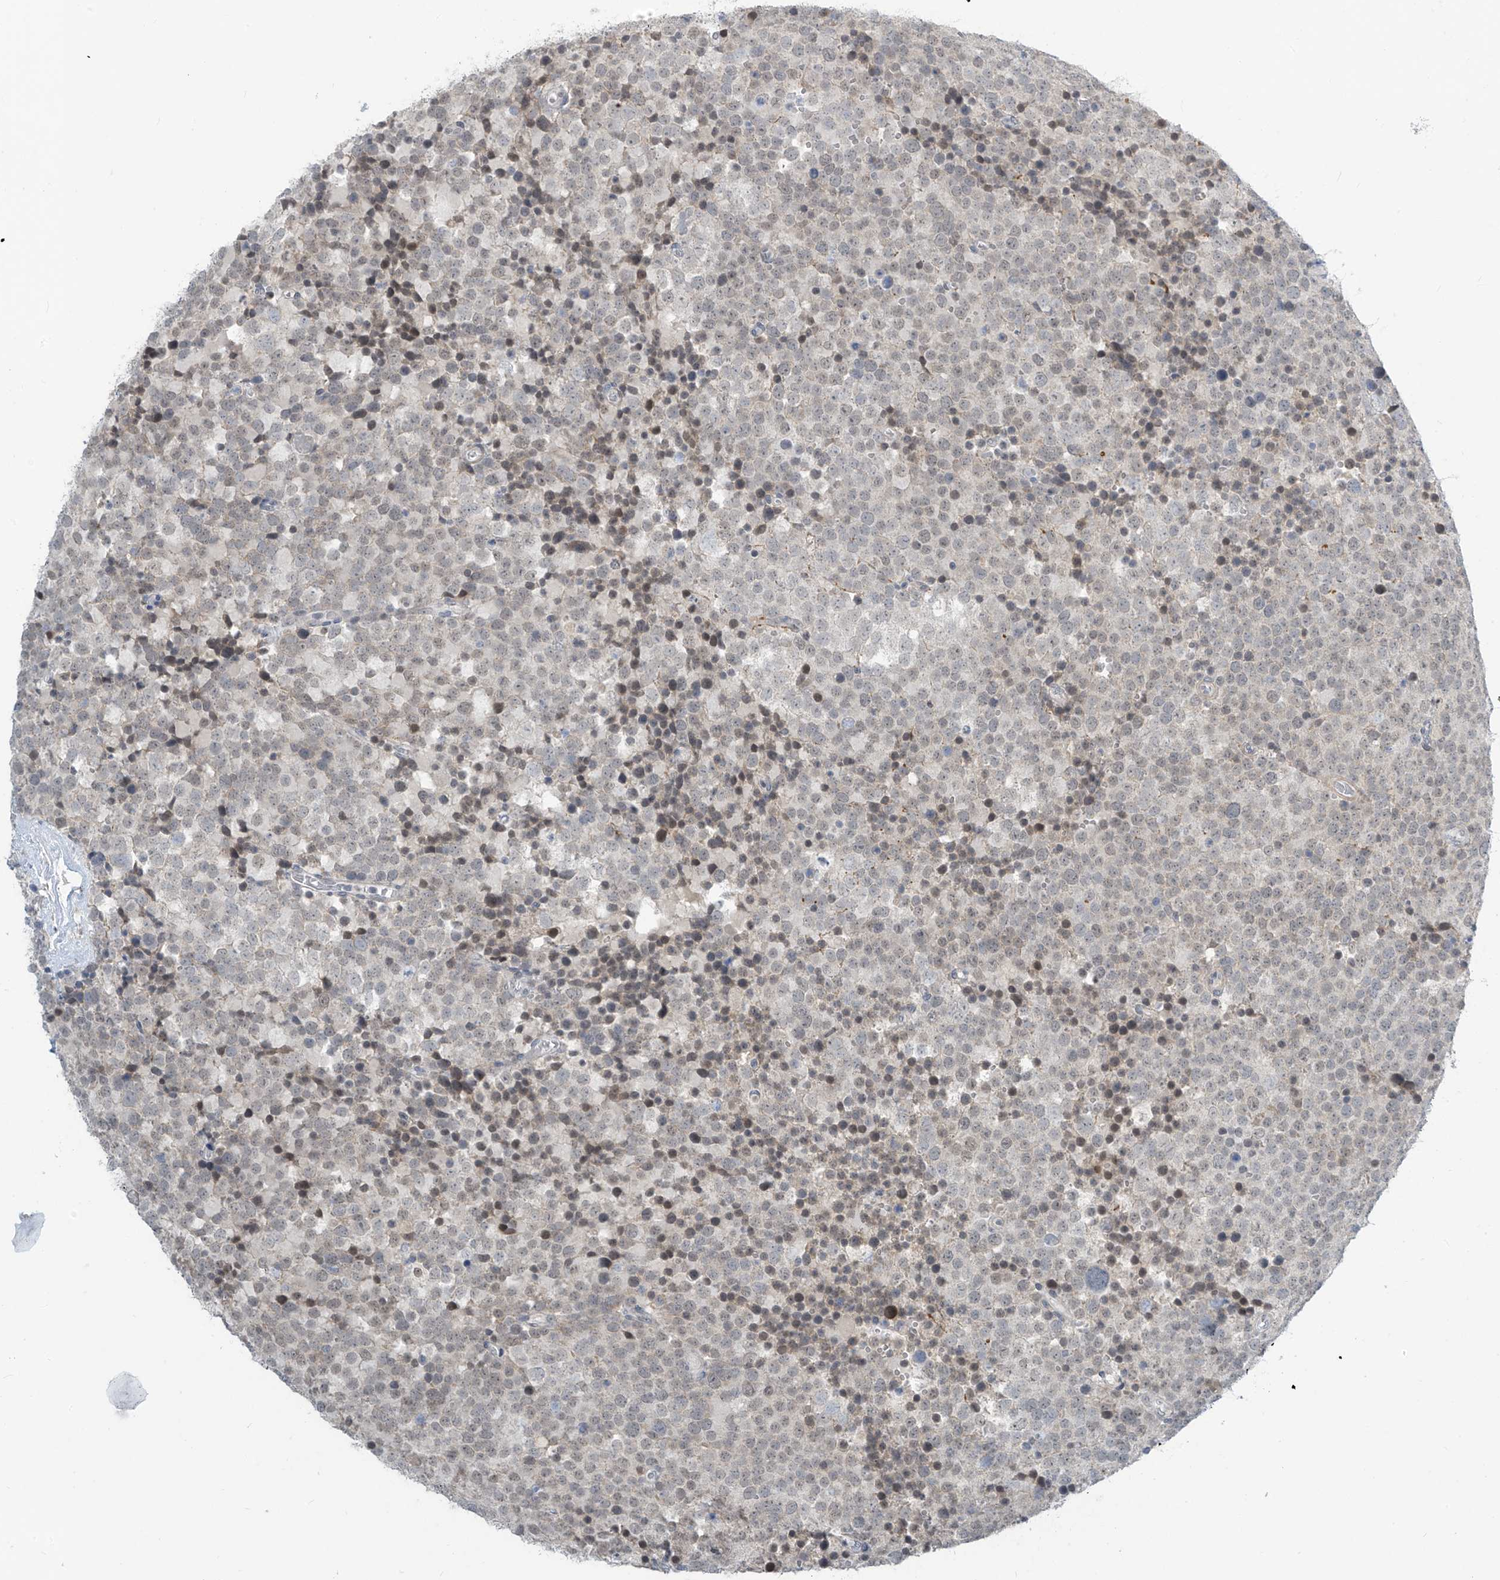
{"staining": {"intensity": "weak", "quantity": "<25%", "location": "nuclear"}, "tissue": "testis cancer", "cell_type": "Tumor cells", "image_type": "cancer", "snomed": [{"axis": "morphology", "description": "Seminoma, NOS"}, {"axis": "topography", "description": "Testis"}], "caption": "High power microscopy photomicrograph of an IHC histopathology image of seminoma (testis), revealing no significant positivity in tumor cells. (IHC, brightfield microscopy, high magnification).", "gene": "METAP1D", "patient": {"sex": "male", "age": 71}}